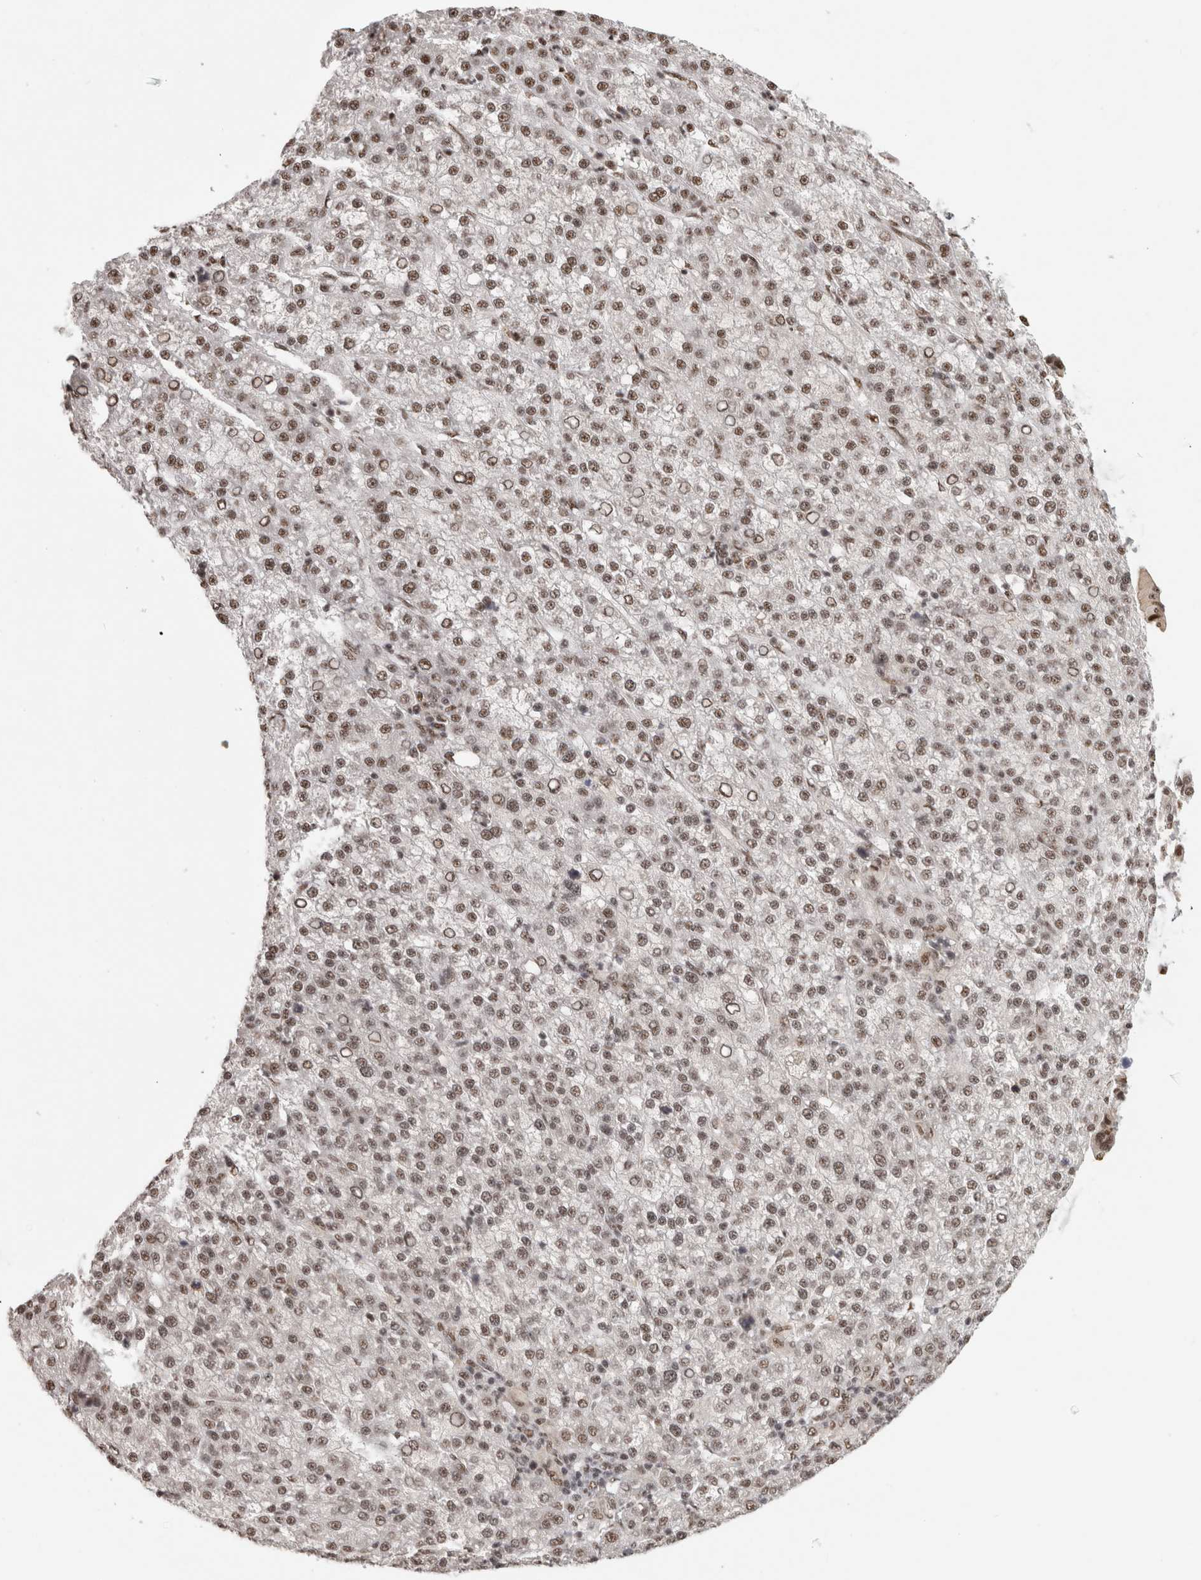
{"staining": {"intensity": "weak", "quantity": ">75%", "location": "nuclear"}, "tissue": "liver cancer", "cell_type": "Tumor cells", "image_type": "cancer", "snomed": [{"axis": "morphology", "description": "Carcinoma, Hepatocellular, NOS"}, {"axis": "topography", "description": "Liver"}], "caption": "Tumor cells show low levels of weak nuclear positivity in approximately >75% of cells in liver cancer. Immunohistochemistry stains the protein of interest in brown and the nuclei are stained blue.", "gene": "EBNA1BP2", "patient": {"sex": "female", "age": 58}}